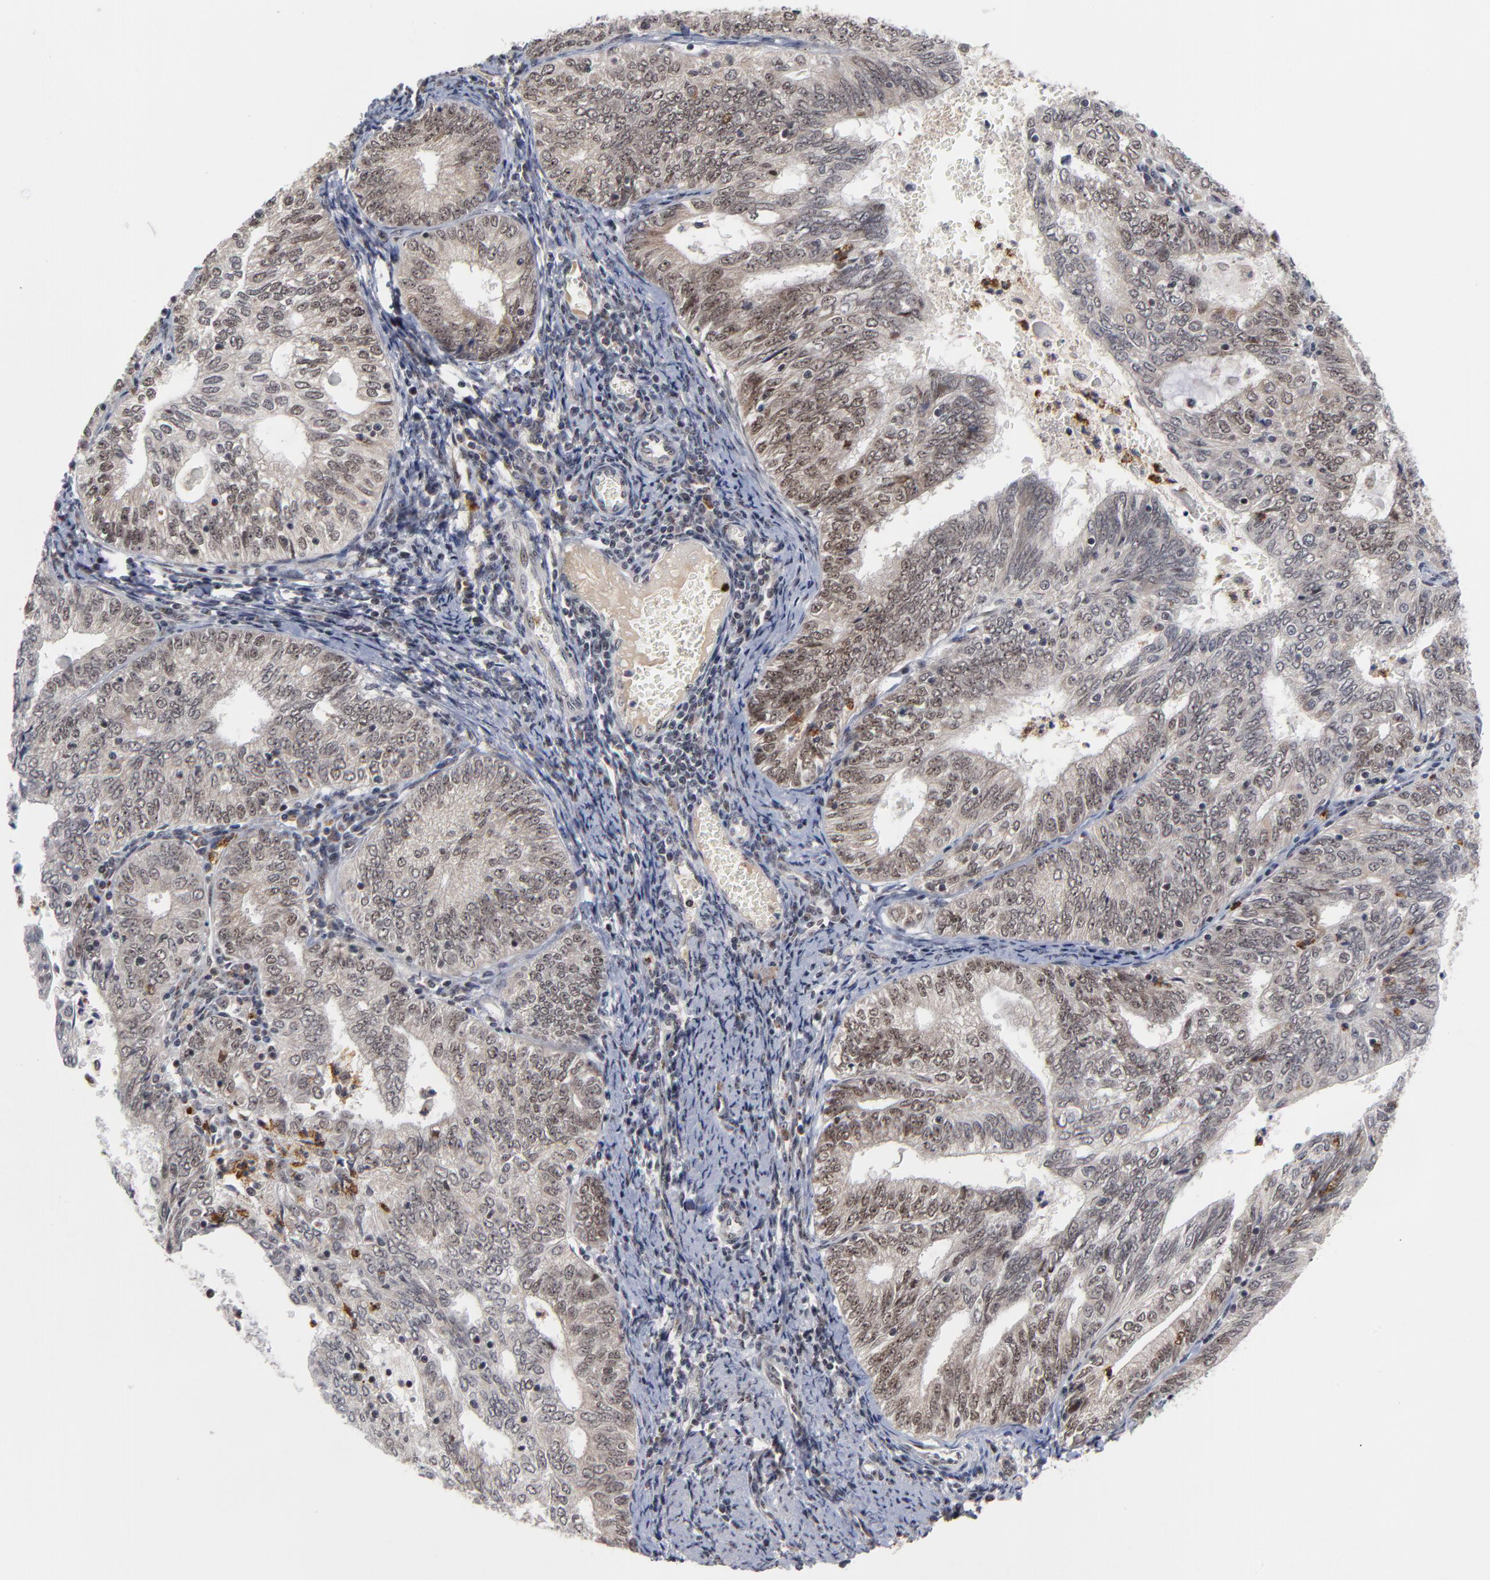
{"staining": {"intensity": "weak", "quantity": "25%-75%", "location": "nuclear"}, "tissue": "endometrial cancer", "cell_type": "Tumor cells", "image_type": "cancer", "snomed": [{"axis": "morphology", "description": "Adenocarcinoma, NOS"}, {"axis": "topography", "description": "Endometrium"}], "caption": "Approximately 25%-75% of tumor cells in adenocarcinoma (endometrial) reveal weak nuclear protein expression as visualized by brown immunohistochemical staining.", "gene": "ZNF419", "patient": {"sex": "female", "age": 69}}